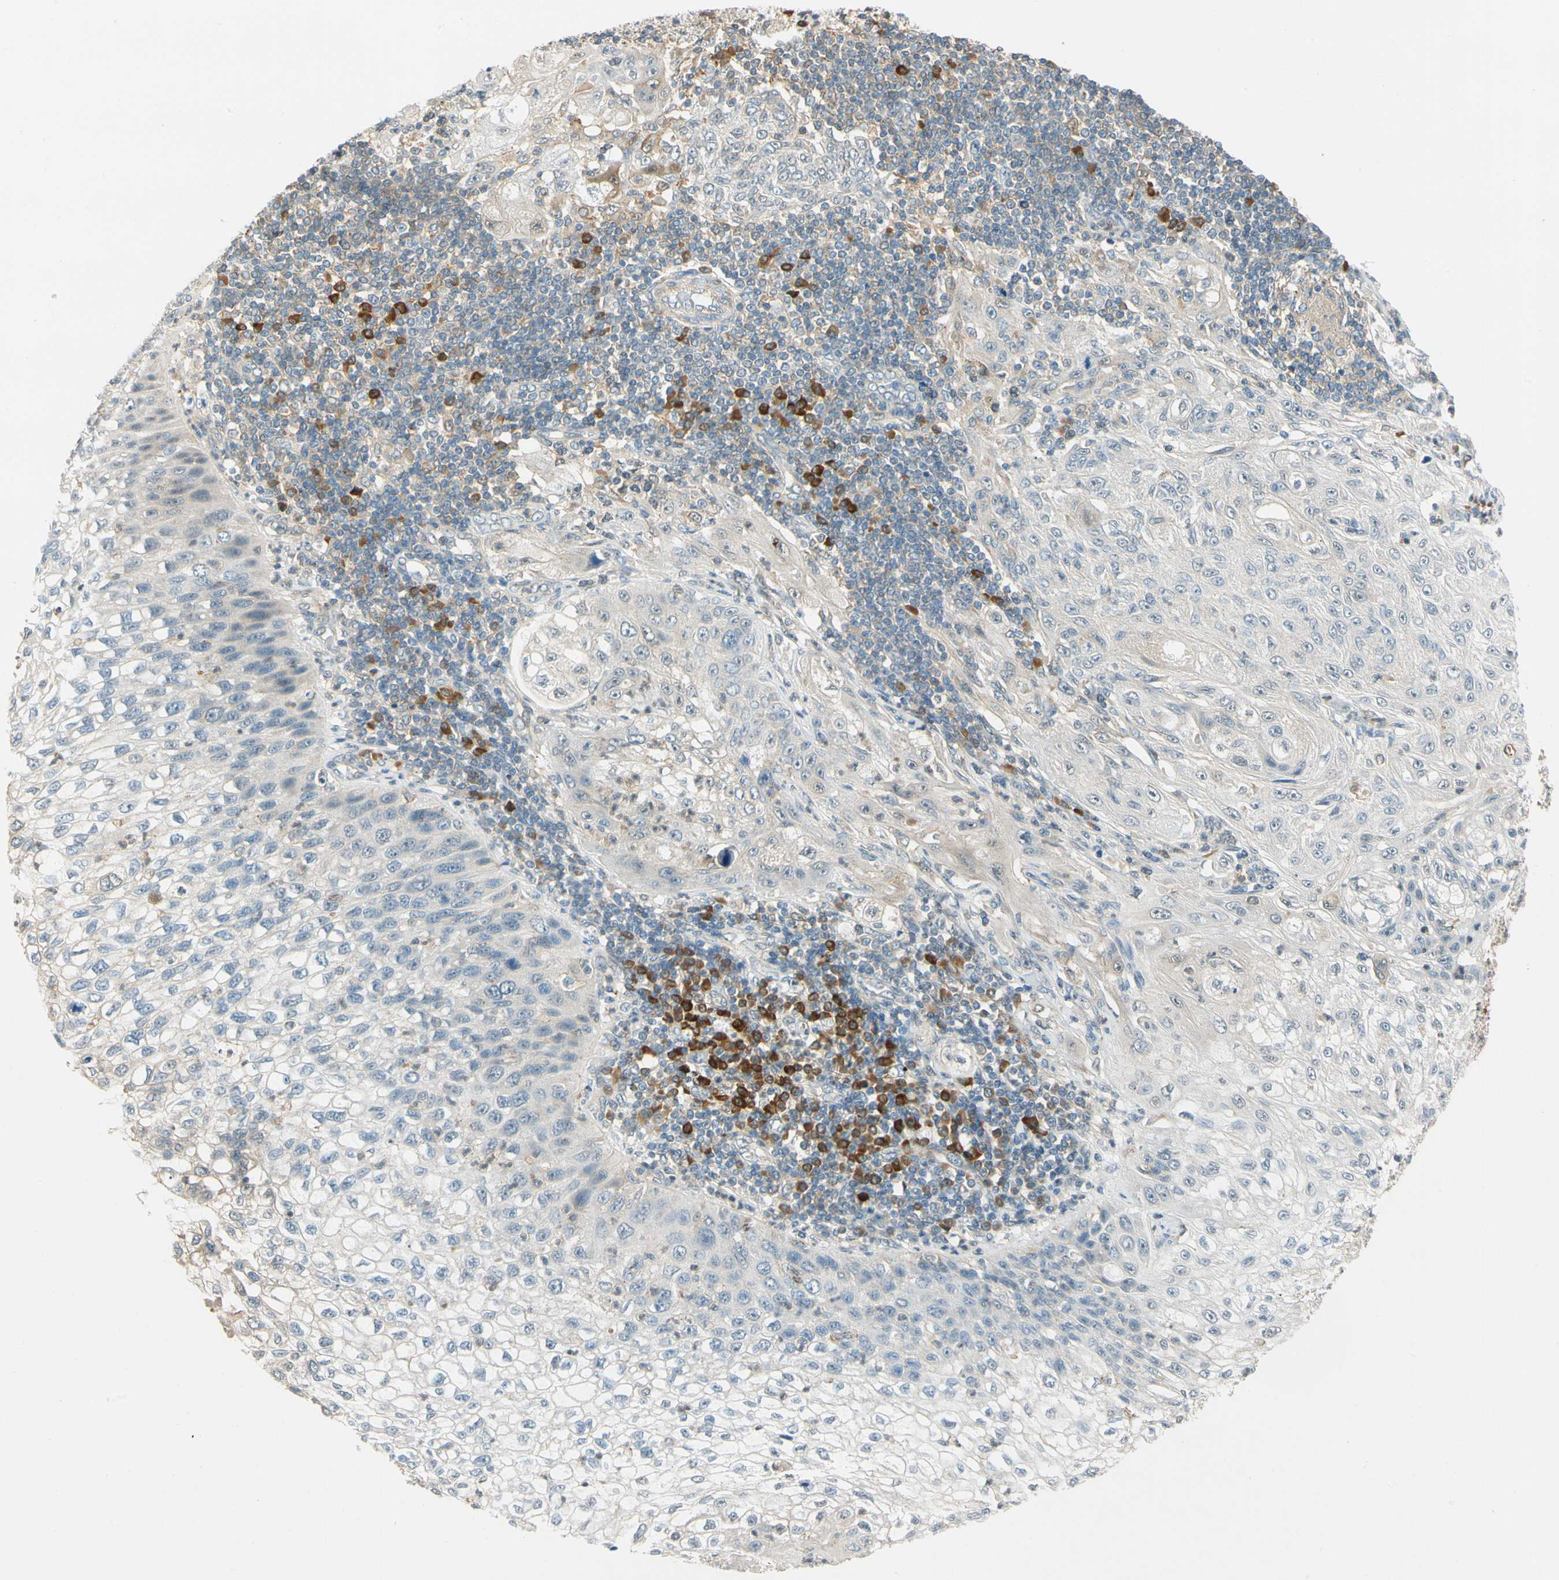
{"staining": {"intensity": "weak", "quantity": "<25%", "location": "cytoplasmic/membranous"}, "tissue": "lung cancer", "cell_type": "Tumor cells", "image_type": "cancer", "snomed": [{"axis": "morphology", "description": "Inflammation, NOS"}, {"axis": "morphology", "description": "Squamous cell carcinoma, NOS"}, {"axis": "topography", "description": "Lymph node"}, {"axis": "topography", "description": "Soft tissue"}, {"axis": "topography", "description": "Lung"}], "caption": "Immunohistochemical staining of human squamous cell carcinoma (lung) demonstrates no significant positivity in tumor cells. (IHC, brightfield microscopy, high magnification).", "gene": "WIPI1", "patient": {"sex": "male", "age": 66}}